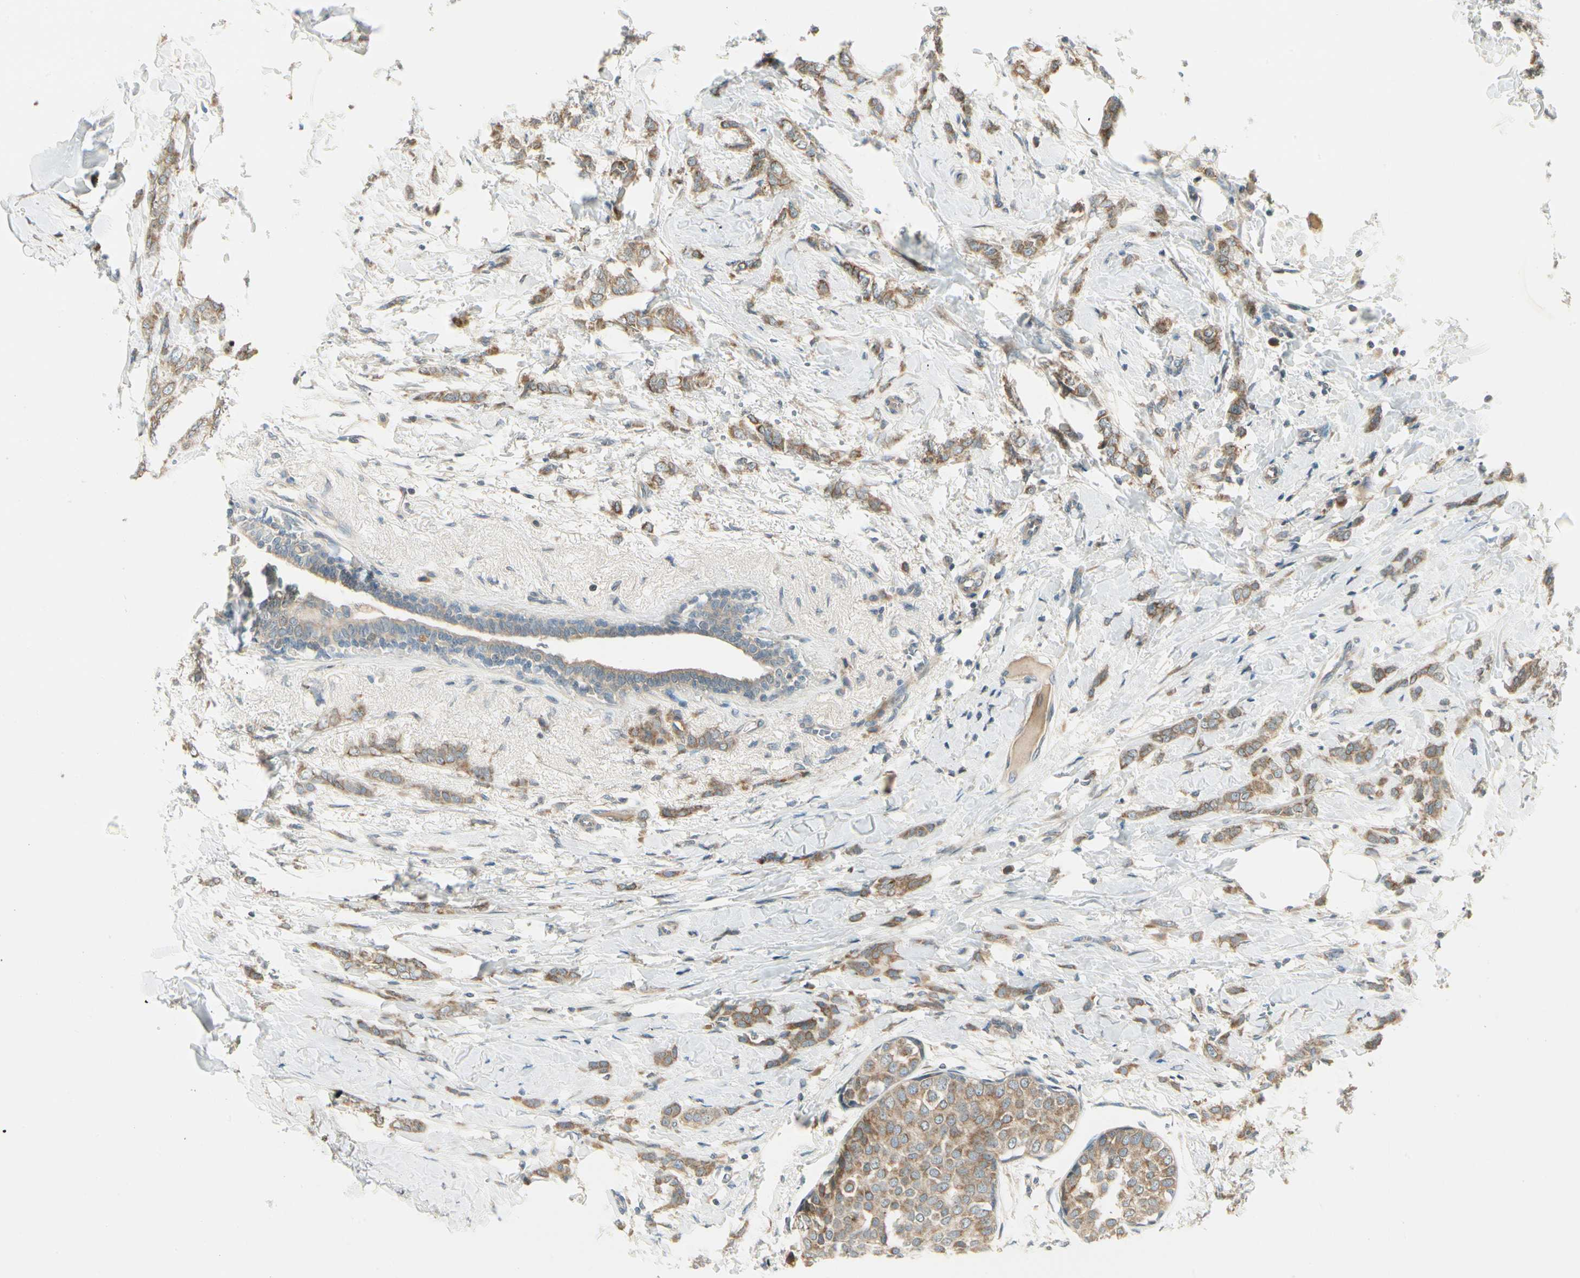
{"staining": {"intensity": "moderate", "quantity": ">75%", "location": "cytoplasmic/membranous"}, "tissue": "breast cancer", "cell_type": "Tumor cells", "image_type": "cancer", "snomed": [{"axis": "morphology", "description": "Lobular carcinoma, in situ"}, {"axis": "morphology", "description": "Lobular carcinoma"}, {"axis": "topography", "description": "Breast"}], "caption": "Breast cancer was stained to show a protein in brown. There is medium levels of moderate cytoplasmic/membranous expression in about >75% of tumor cells.", "gene": "BNIP1", "patient": {"sex": "female", "age": 41}}